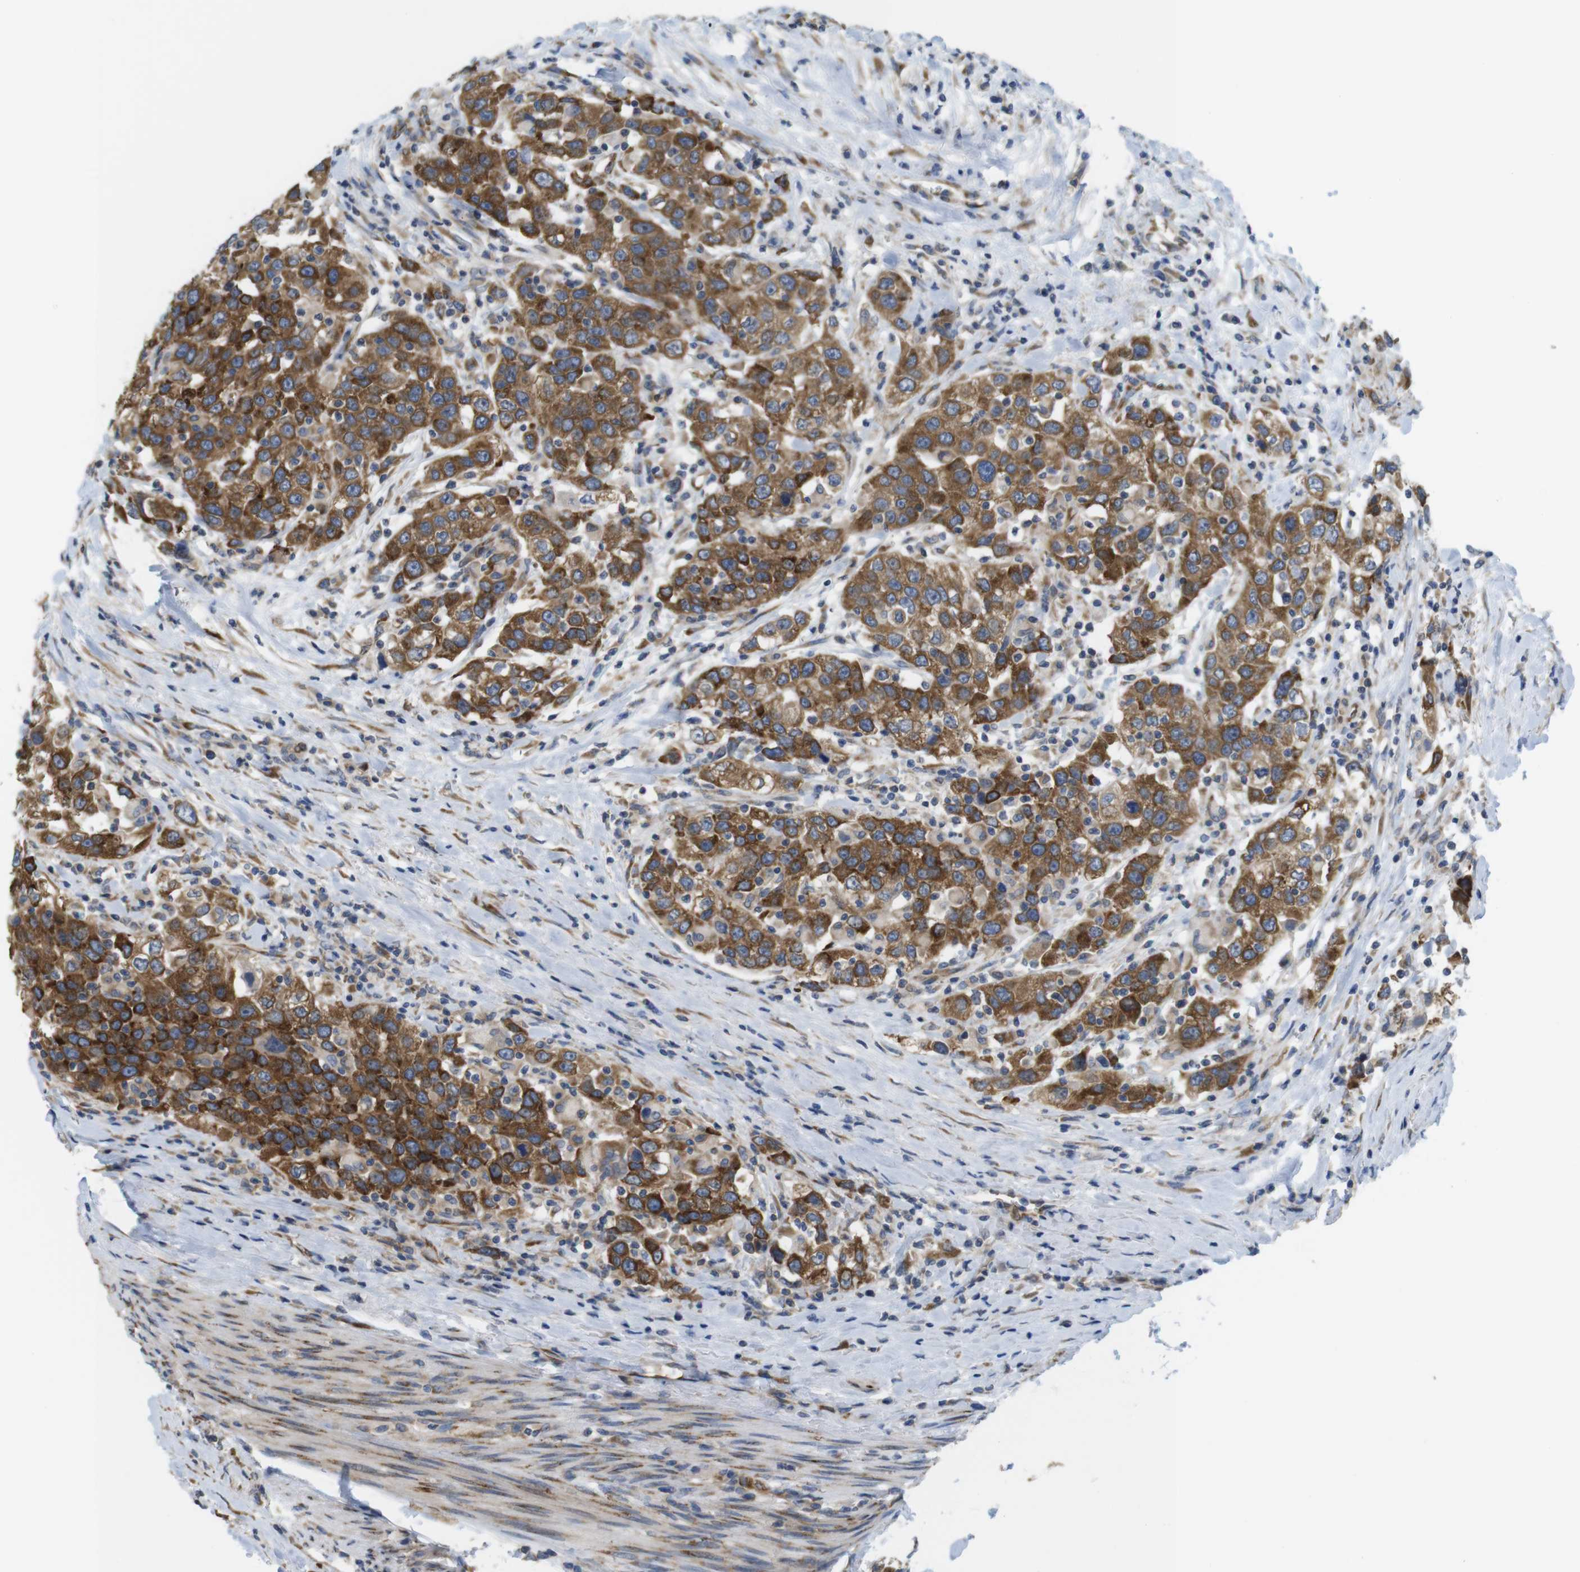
{"staining": {"intensity": "strong", "quantity": ">75%", "location": "cytoplasmic/membranous"}, "tissue": "urothelial cancer", "cell_type": "Tumor cells", "image_type": "cancer", "snomed": [{"axis": "morphology", "description": "Urothelial carcinoma, High grade"}, {"axis": "topography", "description": "Urinary bladder"}], "caption": "Human urothelial carcinoma (high-grade) stained with a protein marker reveals strong staining in tumor cells.", "gene": "PCNX2", "patient": {"sex": "female", "age": 80}}